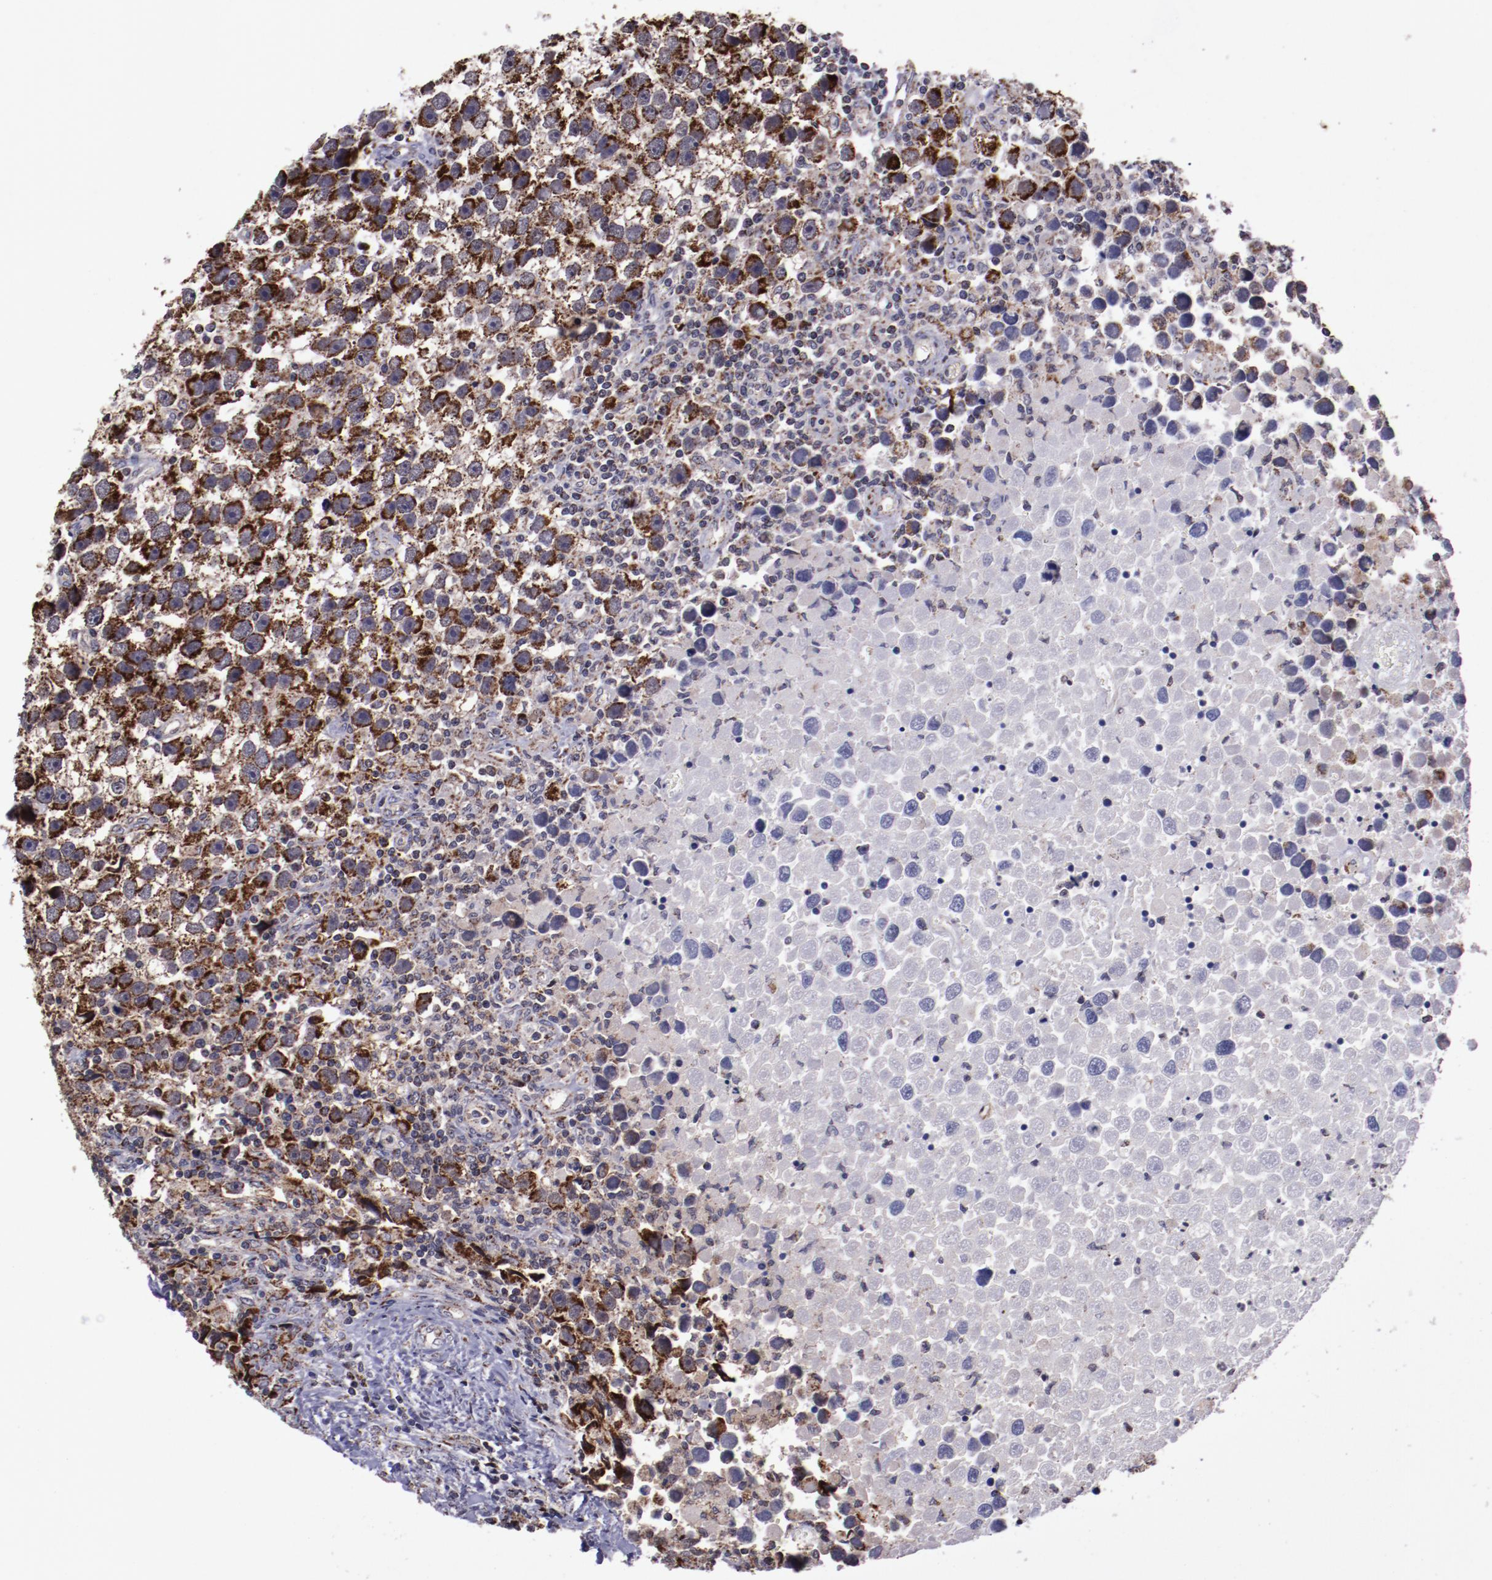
{"staining": {"intensity": "strong", "quantity": ">75%", "location": "cytoplasmic/membranous"}, "tissue": "testis cancer", "cell_type": "Tumor cells", "image_type": "cancer", "snomed": [{"axis": "morphology", "description": "Seminoma, NOS"}, {"axis": "topography", "description": "Testis"}], "caption": "Seminoma (testis) was stained to show a protein in brown. There is high levels of strong cytoplasmic/membranous staining in approximately >75% of tumor cells.", "gene": "LONP1", "patient": {"sex": "male", "age": 43}}